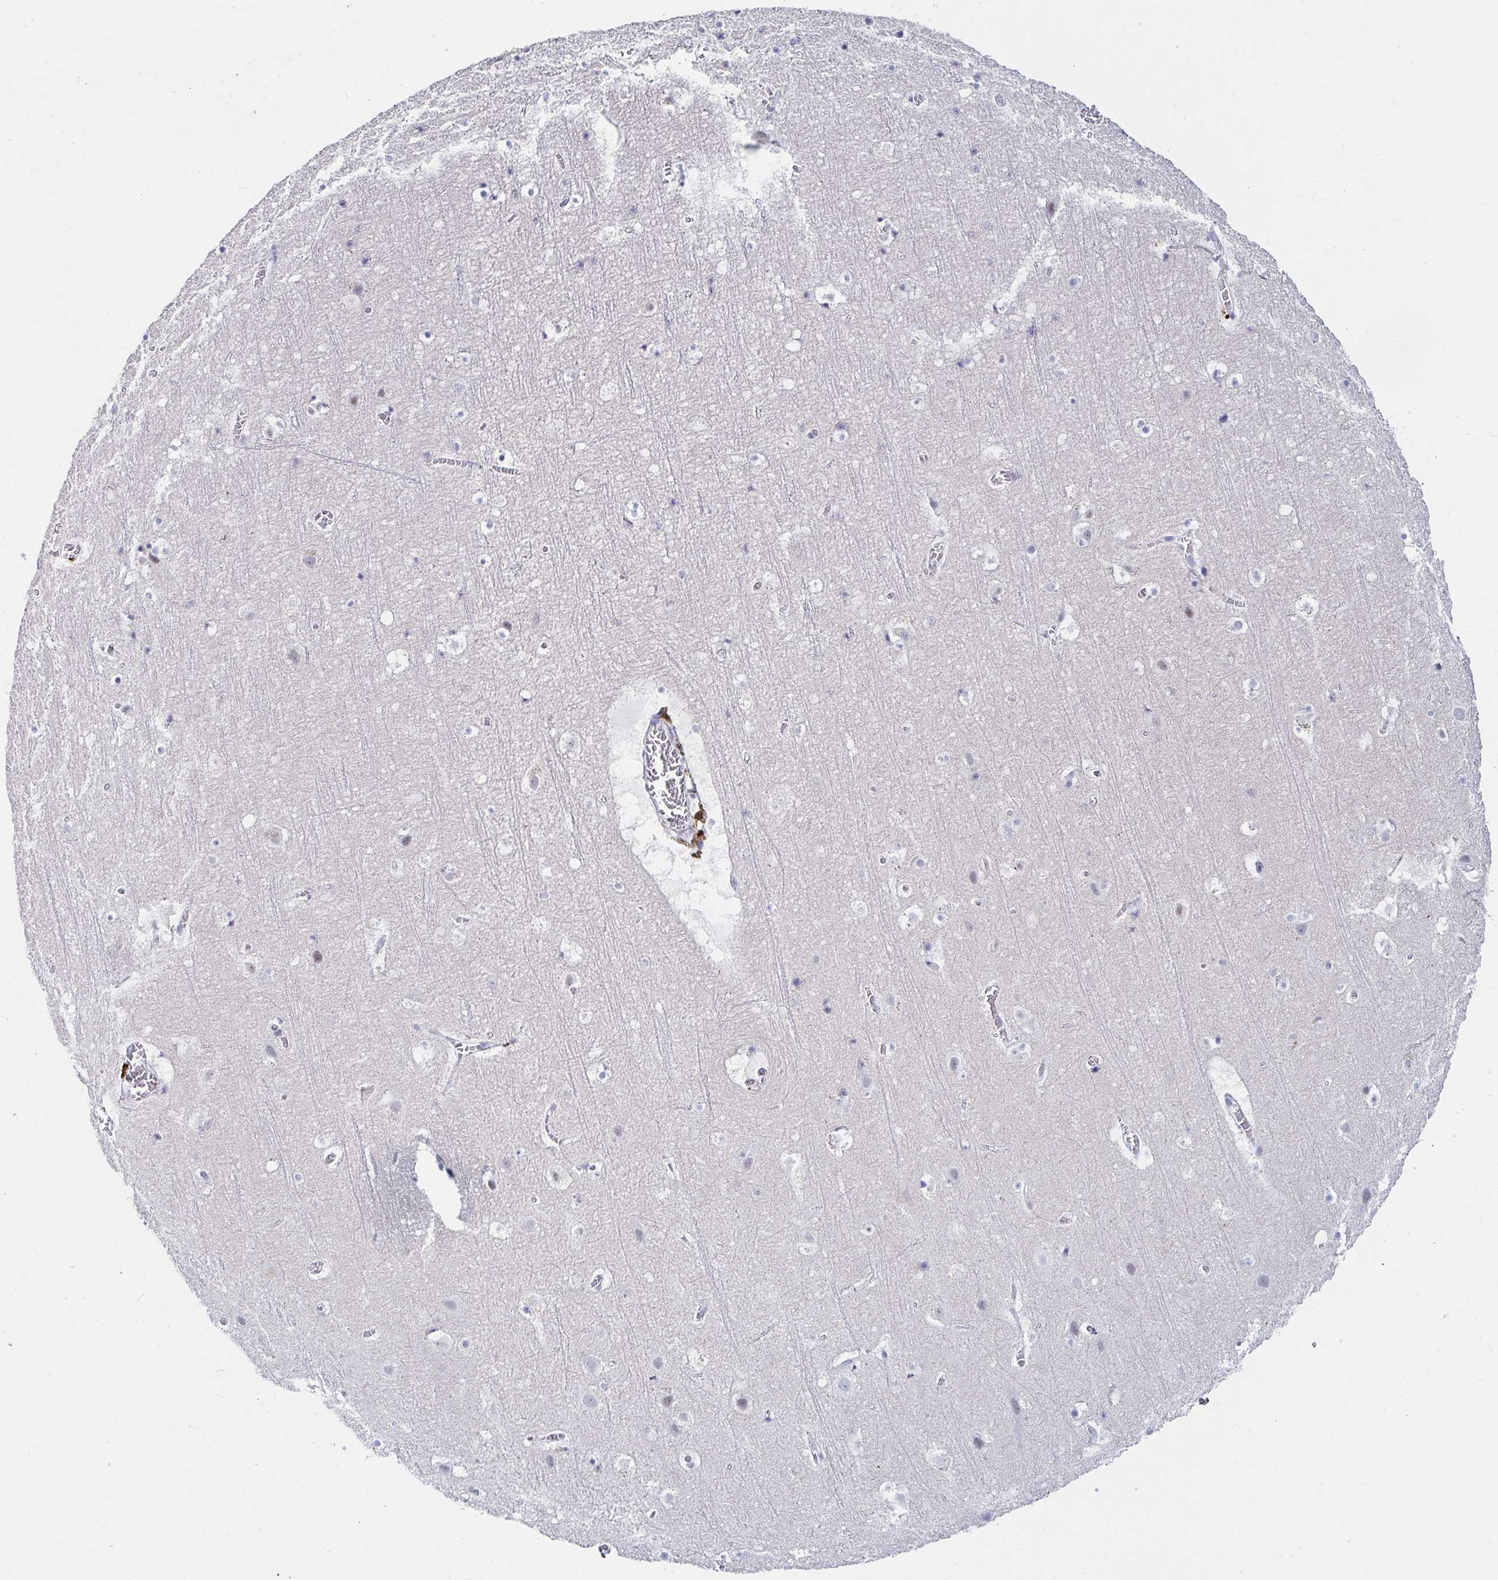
{"staining": {"intensity": "negative", "quantity": "none", "location": "none"}, "tissue": "cerebral cortex", "cell_type": "Endothelial cells", "image_type": "normal", "snomed": [{"axis": "morphology", "description": "Normal tissue, NOS"}, {"axis": "topography", "description": "Cerebral cortex"}], "caption": "The histopathology image displays no significant expression in endothelial cells of cerebral cortex.", "gene": "OR10K1", "patient": {"sex": "female", "age": 42}}